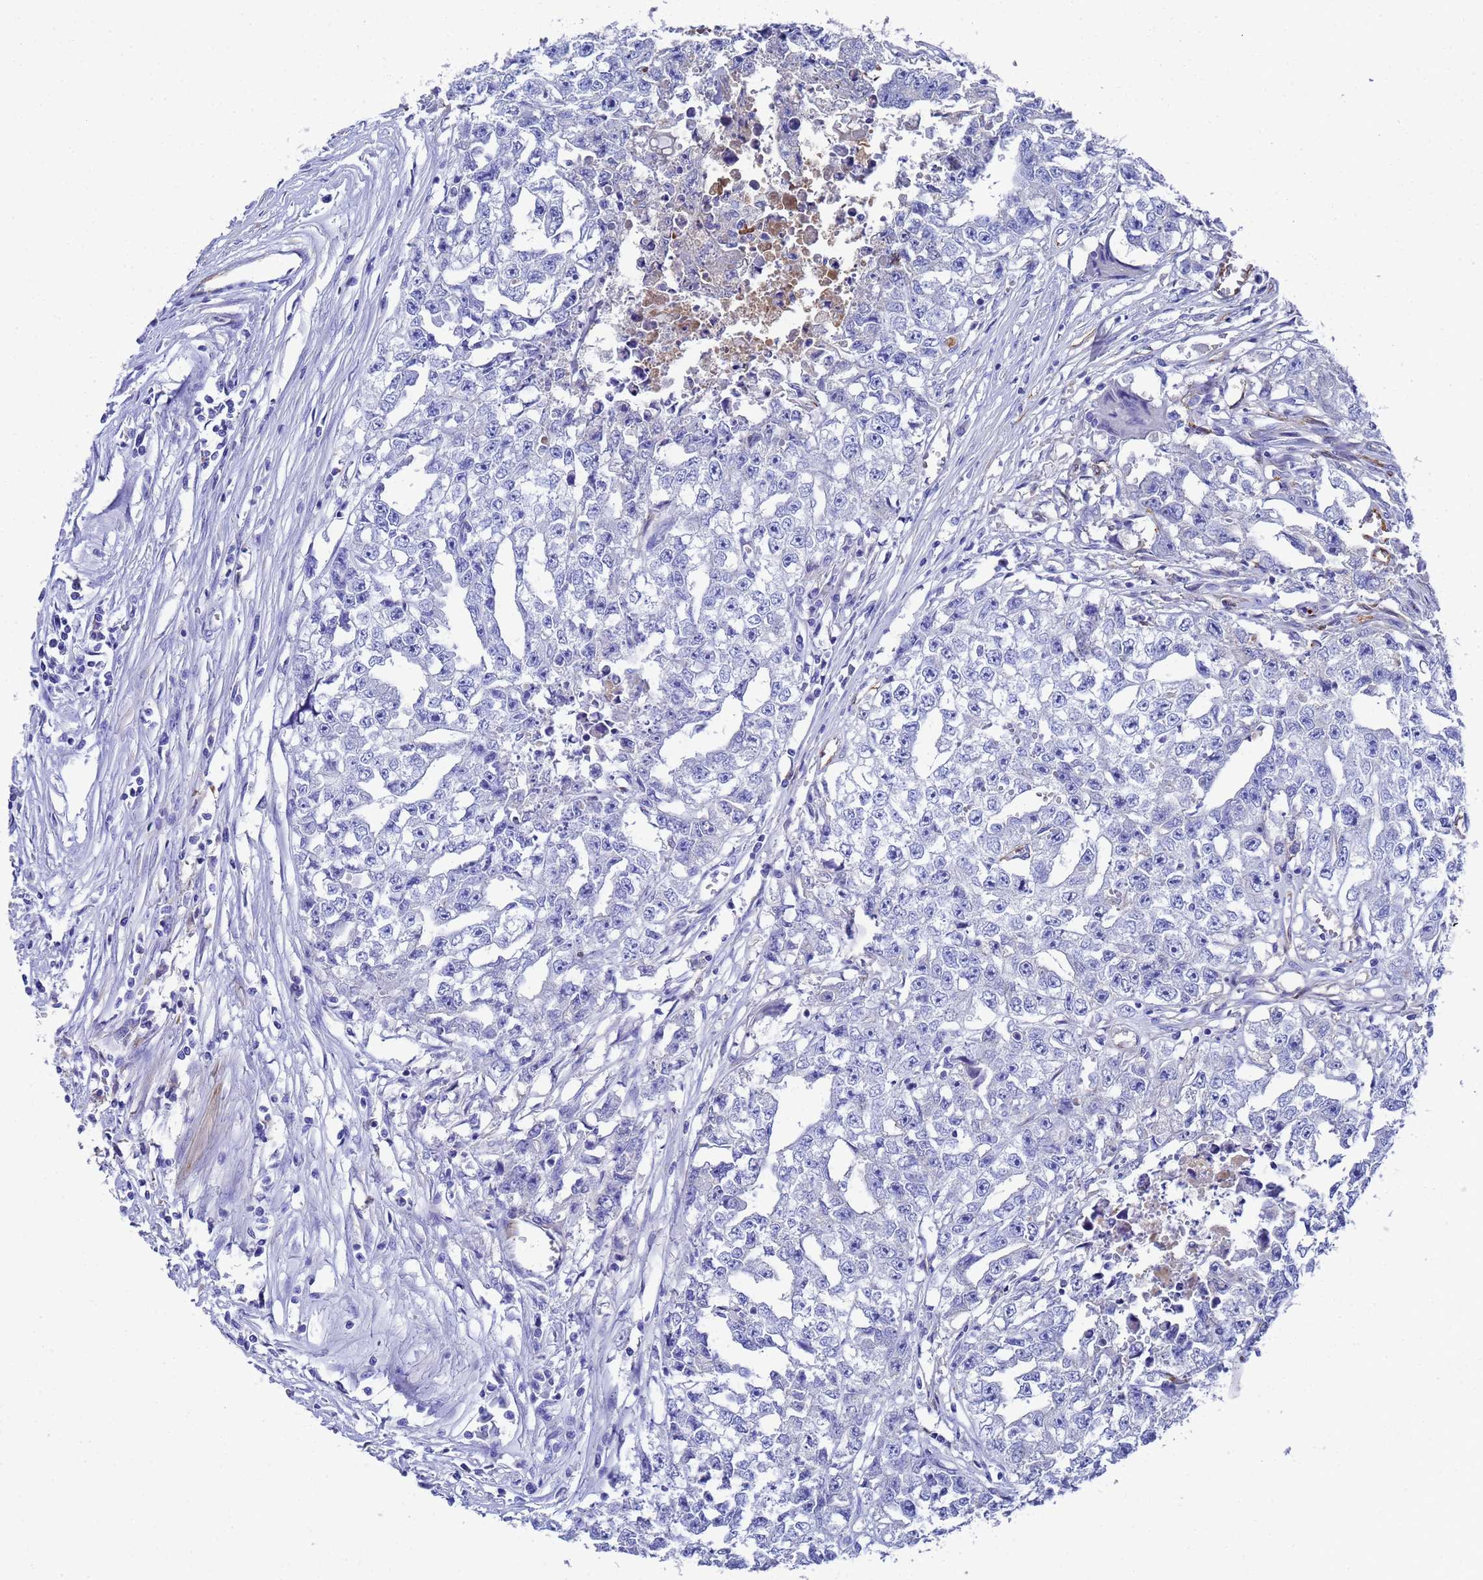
{"staining": {"intensity": "negative", "quantity": "none", "location": "none"}, "tissue": "testis cancer", "cell_type": "Tumor cells", "image_type": "cancer", "snomed": [{"axis": "morphology", "description": "Seminoma, NOS"}, {"axis": "morphology", "description": "Carcinoma, Embryonal, NOS"}, {"axis": "topography", "description": "Testis"}], "caption": "Immunohistochemical staining of human testis cancer (seminoma) displays no significant positivity in tumor cells.", "gene": "ADIPOQ", "patient": {"sex": "male", "age": 43}}